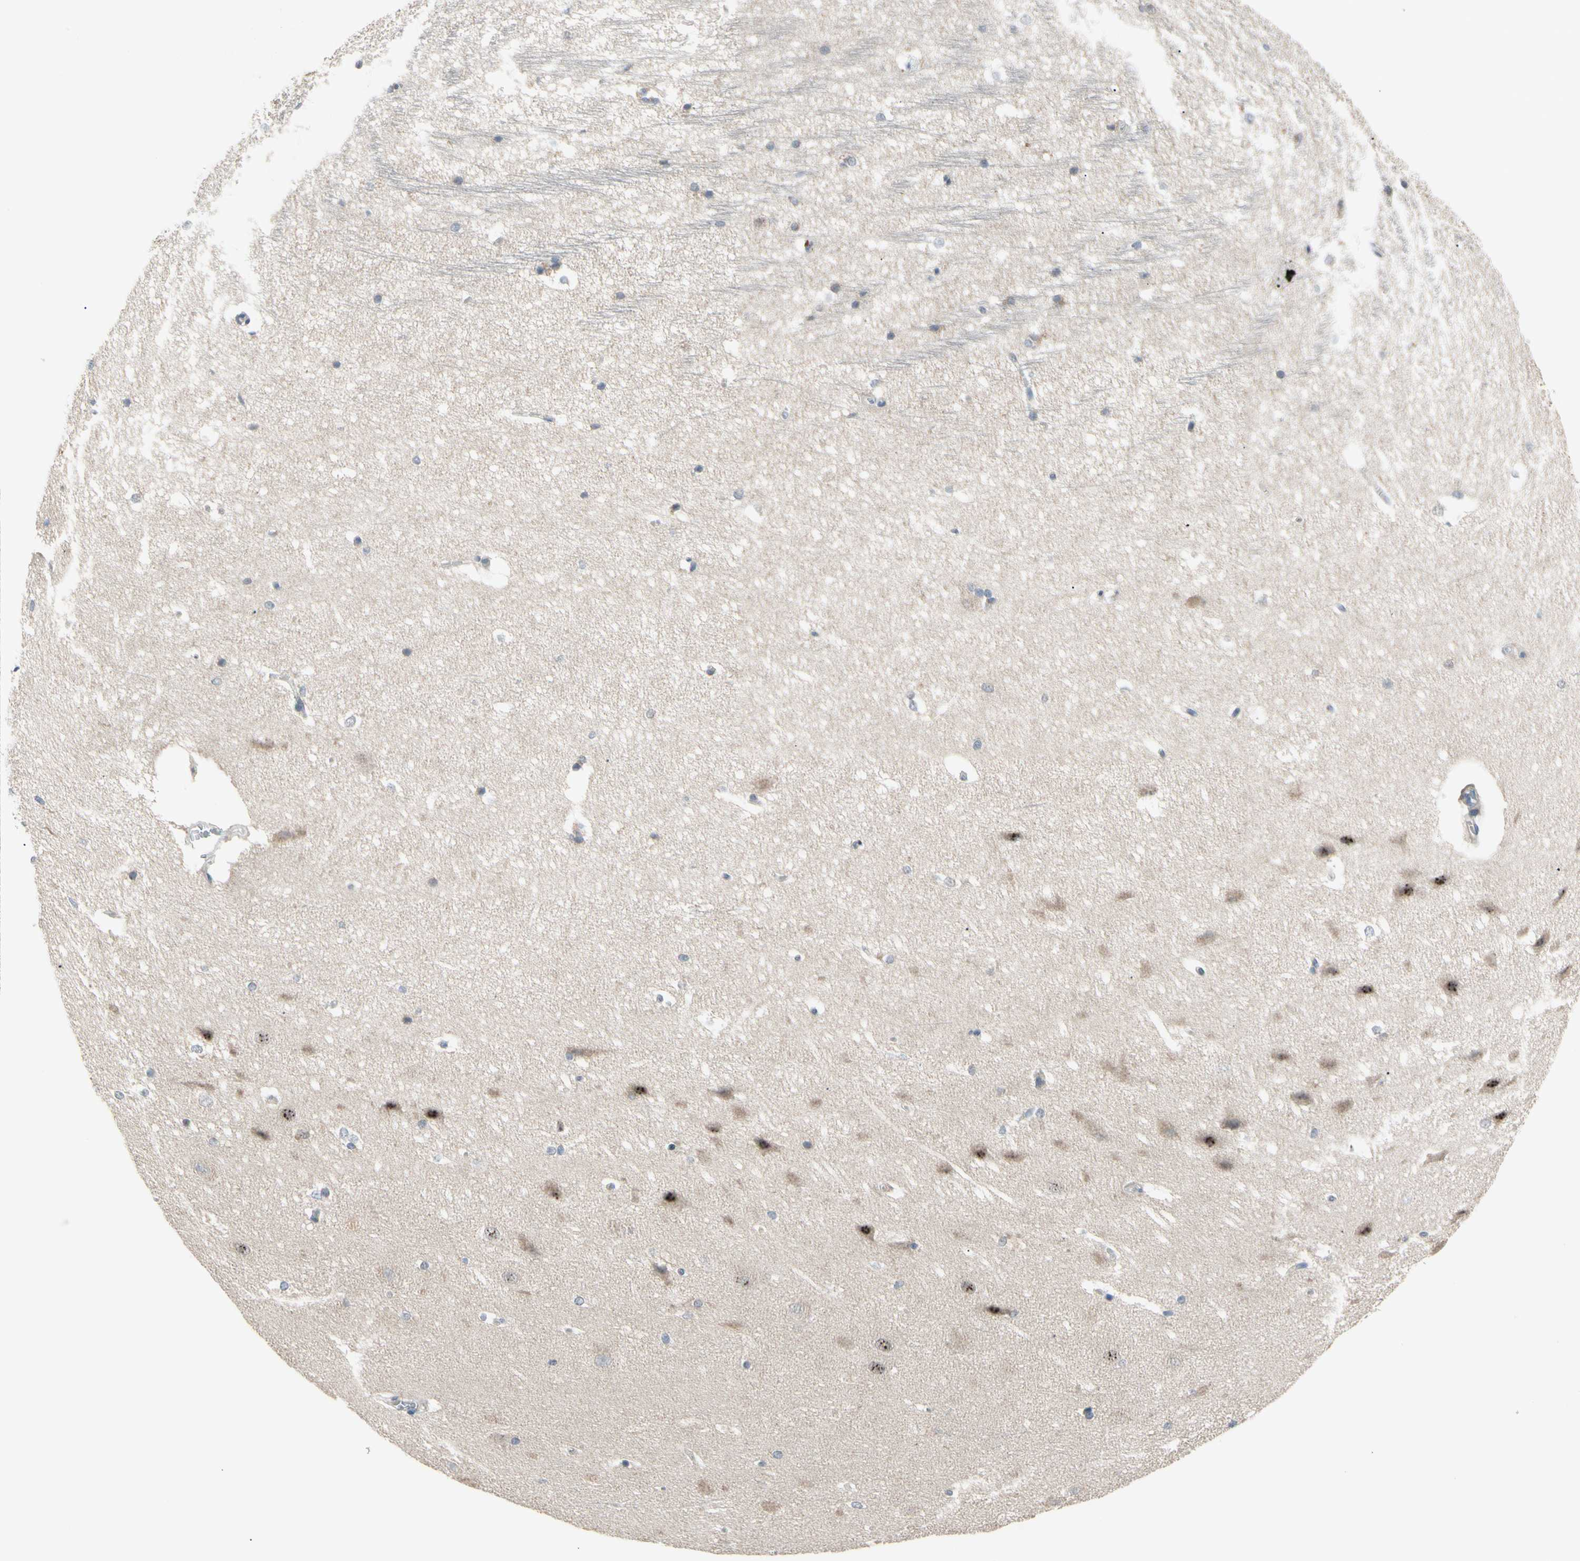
{"staining": {"intensity": "weak", "quantity": "25%-75%", "location": "cytoplasmic/membranous,nuclear"}, "tissue": "hippocampus", "cell_type": "Glial cells", "image_type": "normal", "snomed": [{"axis": "morphology", "description": "Normal tissue, NOS"}, {"axis": "topography", "description": "Hippocampus"}], "caption": "Unremarkable hippocampus reveals weak cytoplasmic/membranous,nuclear staining in about 25%-75% of glial cells, visualized by immunohistochemistry. (Stains: DAB in brown, nuclei in blue, Microscopy: brightfield microscopy at high magnification).", "gene": "MARK1", "patient": {"sex": "female", "age": 19}}